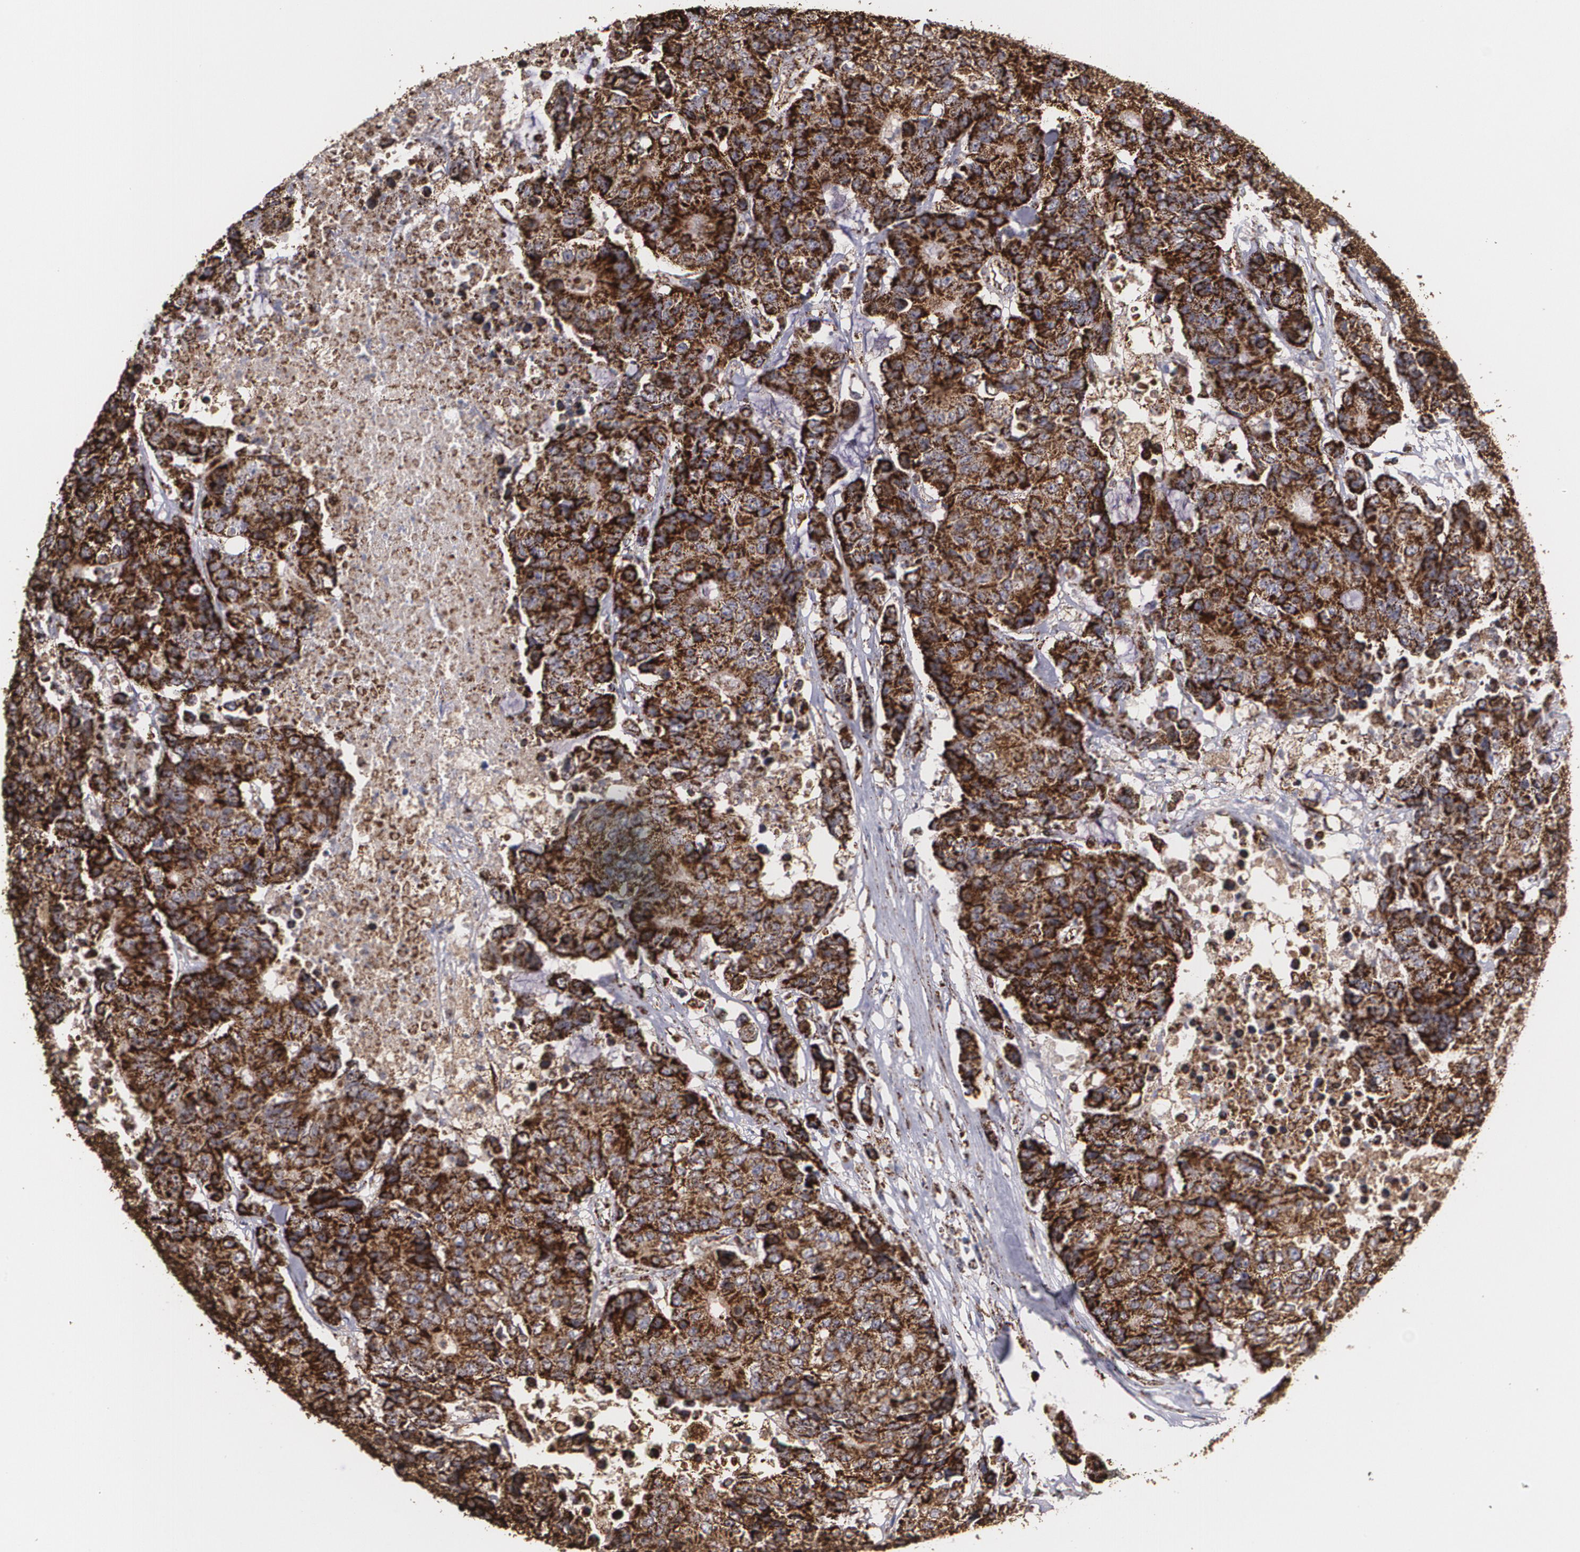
{"staining": {"intensity": "strong", "quantity": ">75%", "location": "cytoplasmic/membranous"}, "tissue": "colorectal cancer", "cell_type": "Tumor cells", "image_type": "cancer", "snomed": [{"axis": "morphology", "description": "Adenocarcinoma, NOS"}, {"axis": "topography", "description": "Colon"}], "caption": "High-magnification brightfield microscopy of colorectal cancer (adenocarcinoma) stained with DAB (brown) and counterstained with hematoxylin (blue). tumor cells exhibit strong cytoplasmic/membranous staining is seen in about>75% of cells. (IHC, brightfield microscopy, high magnification).", "gene": "HSPD1", "patient": {"sex": "female", "age": 86}}